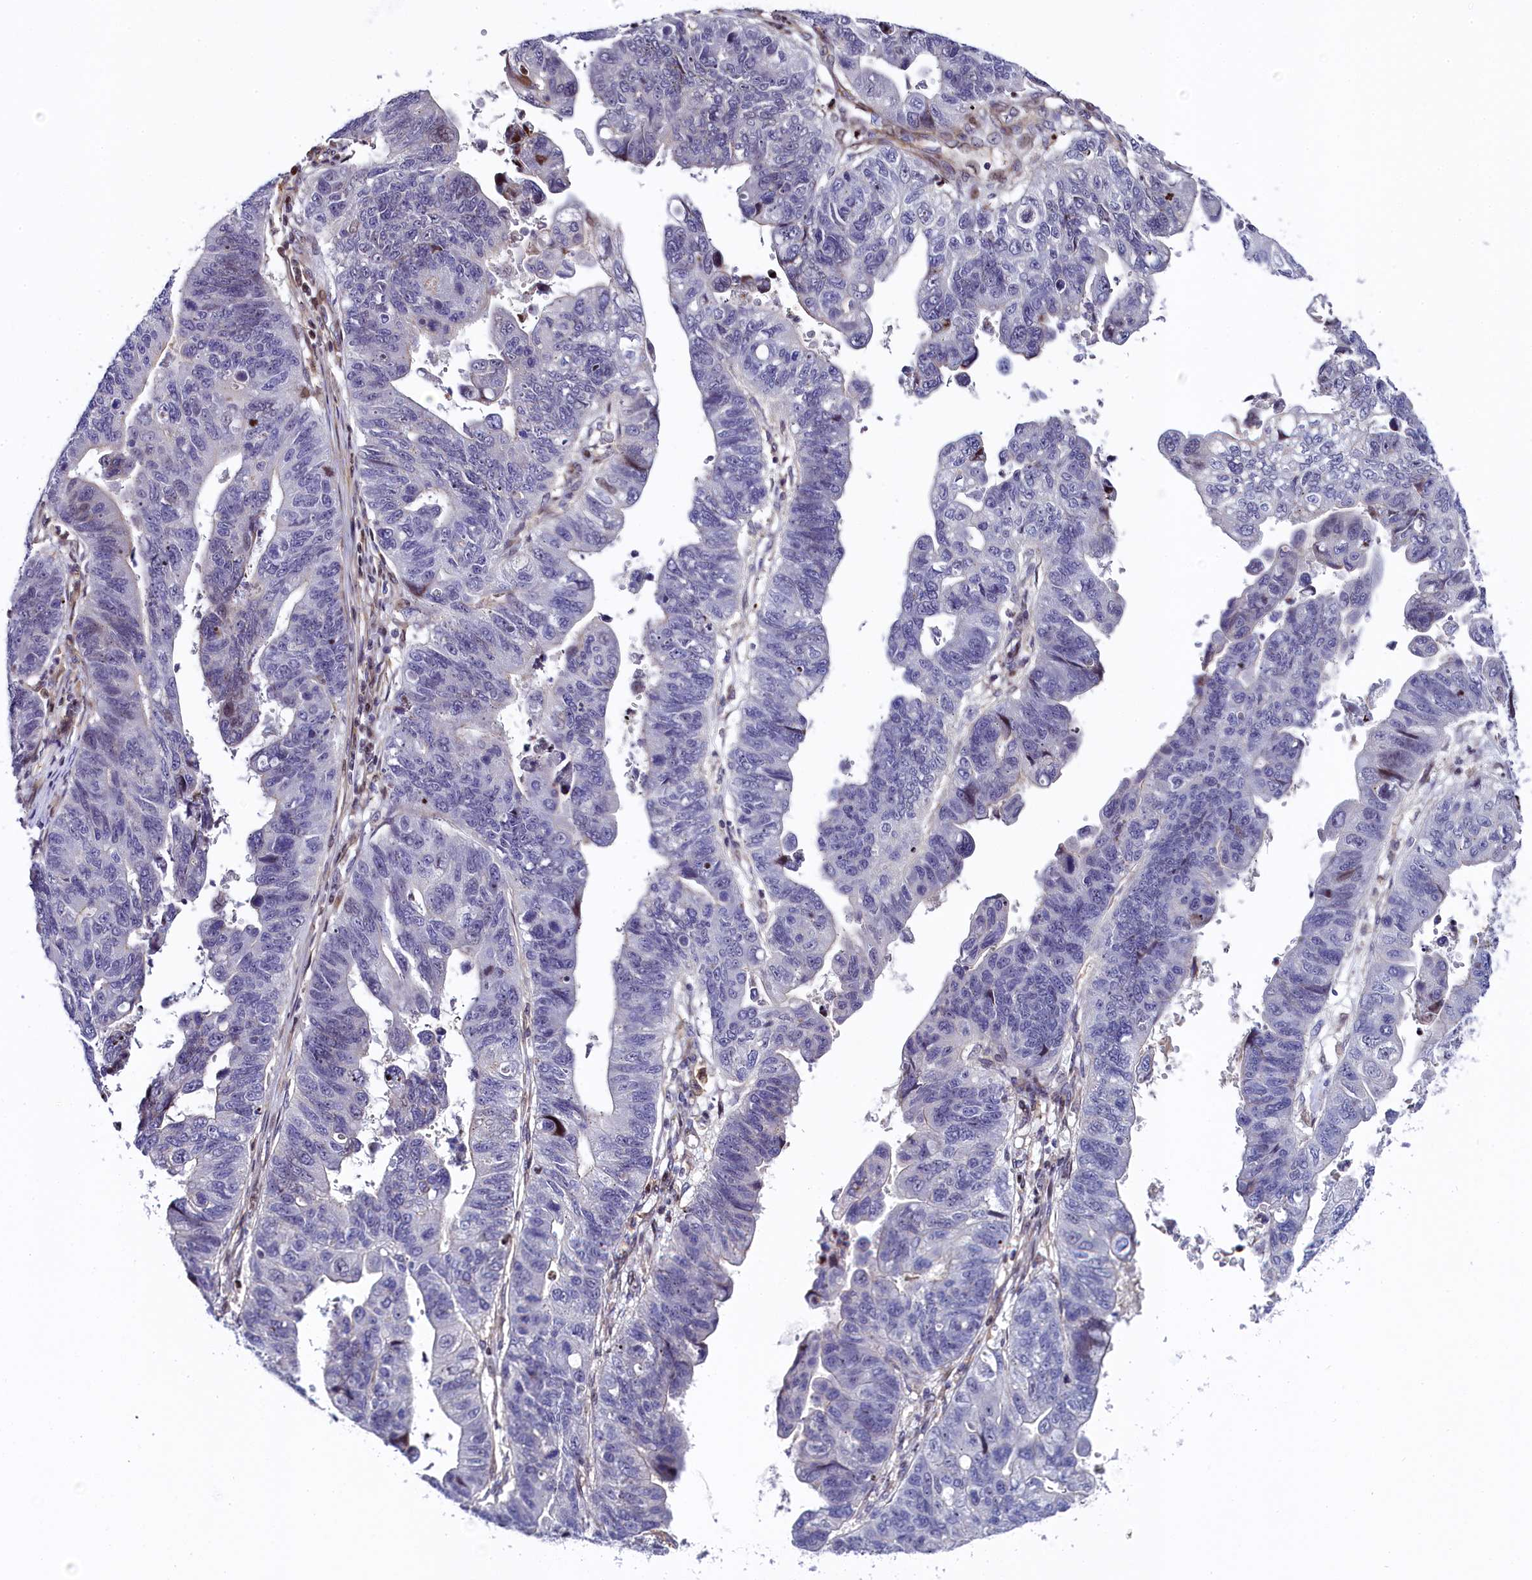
{"staining": {"intensity": "negative", "quantity": "none", "location": "none"}, "tissue": "stomach cancer", "cell_type": "Tumor cells", "image_type": "cancer", "snomed": [{"axis": "morphology", "description": "Adenocarcinoma, NOS"}, {"axis": "topography", "description": "Stomach"}], "caption": "Immunohistochemistry micrograph of neoplastic tissue: human stomach cancer stained with DAB (3,3'-diaminobenzidine) demonstrates no significant protein staining in tumor cells.", "gene": "TGDS", "patient": {"sex": "male", "age": 59}}